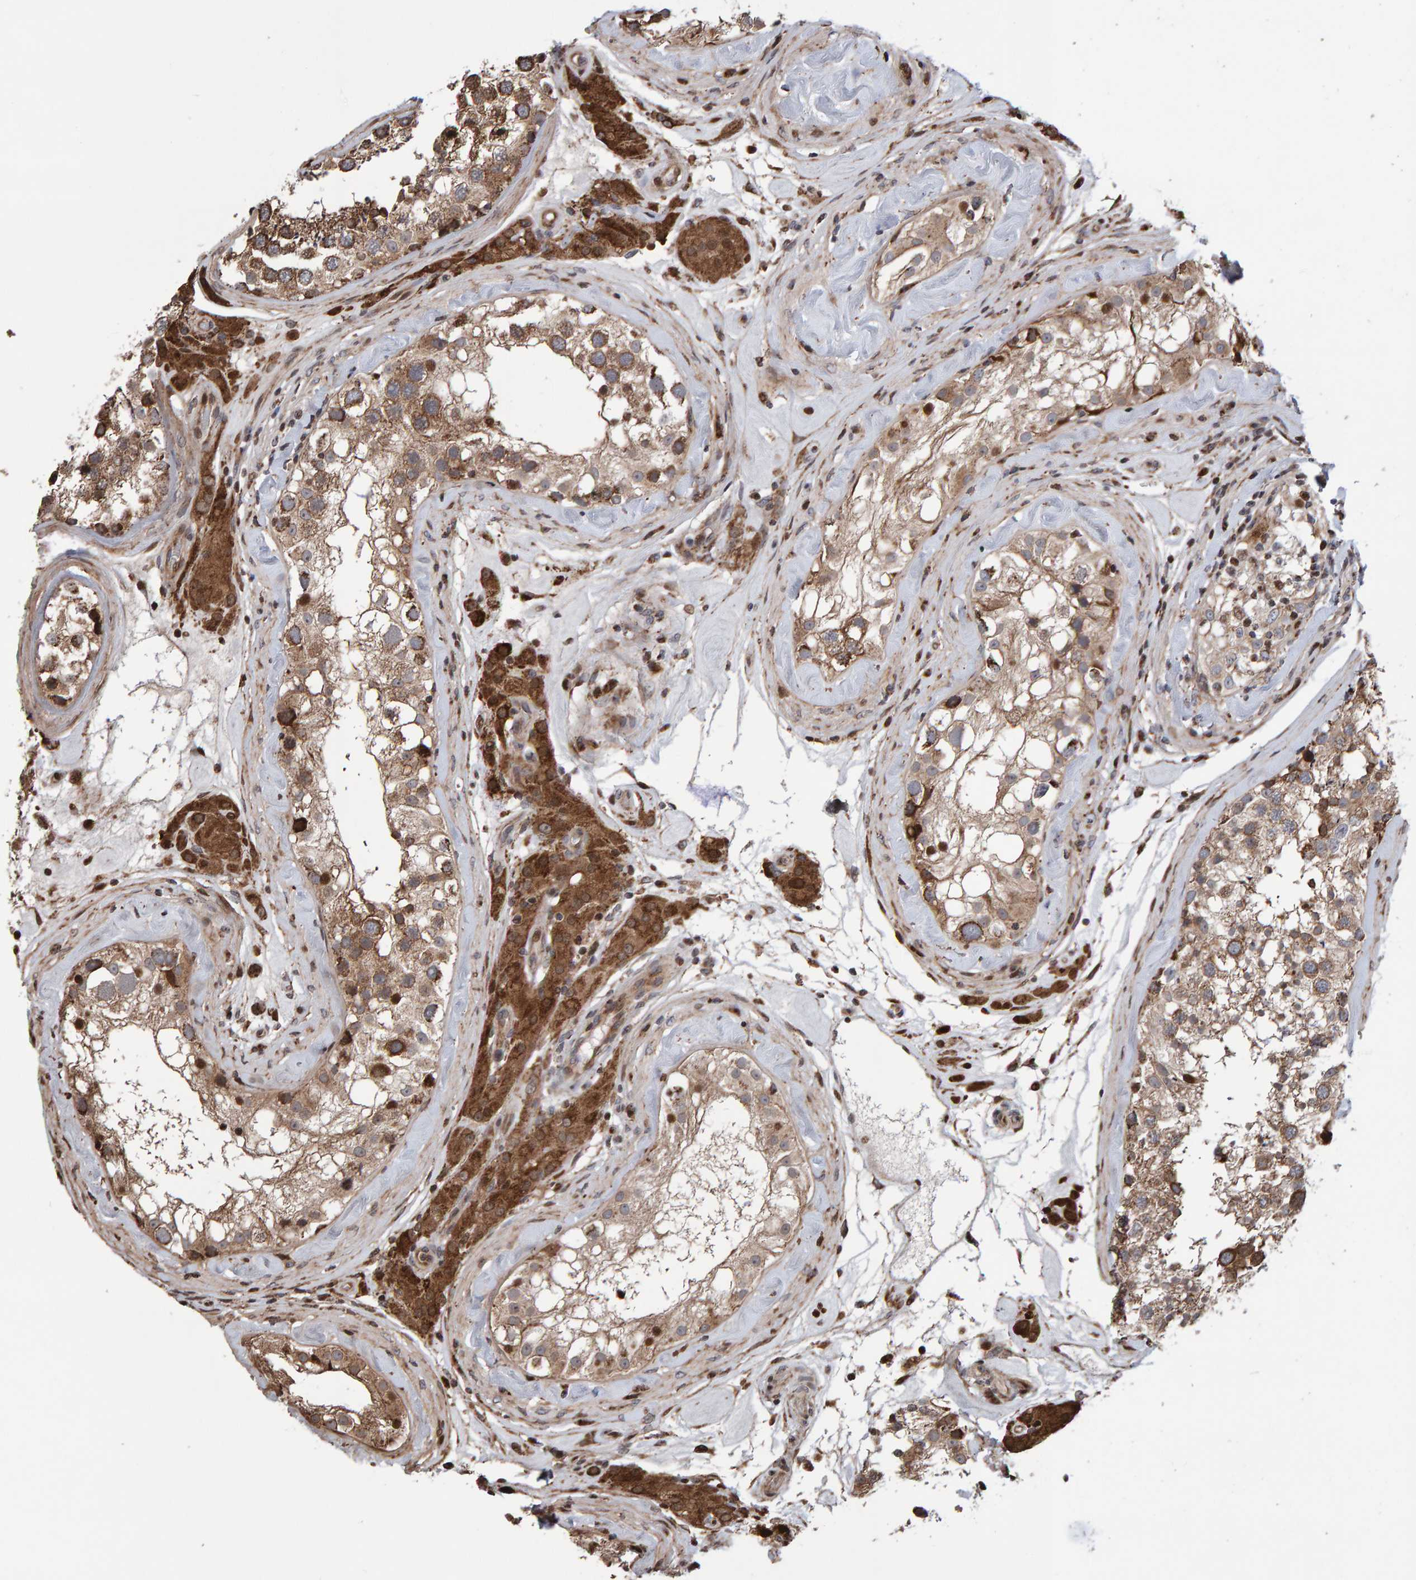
{"staining": {"intensity": "moderate", "quantity": ">75%", "location": "cytoplasmic/membranous"}, "tissue": "testis", "cell_type": "Cells in seminiferous ducts", "image_type": "normal", "snomed": [{"axis": "morphology", "description": "Normal tissue, NOS"}, {"axis": "topography", "description": "Testis"}], "caption": "IHC (DAB) staining of benign human testis shows moderate cytoplasmic/membranous protein expression in about >75% of cells in seminiferous ducts.", "gene": "PECR", "patient": {"sex": "male", "age": 46}}